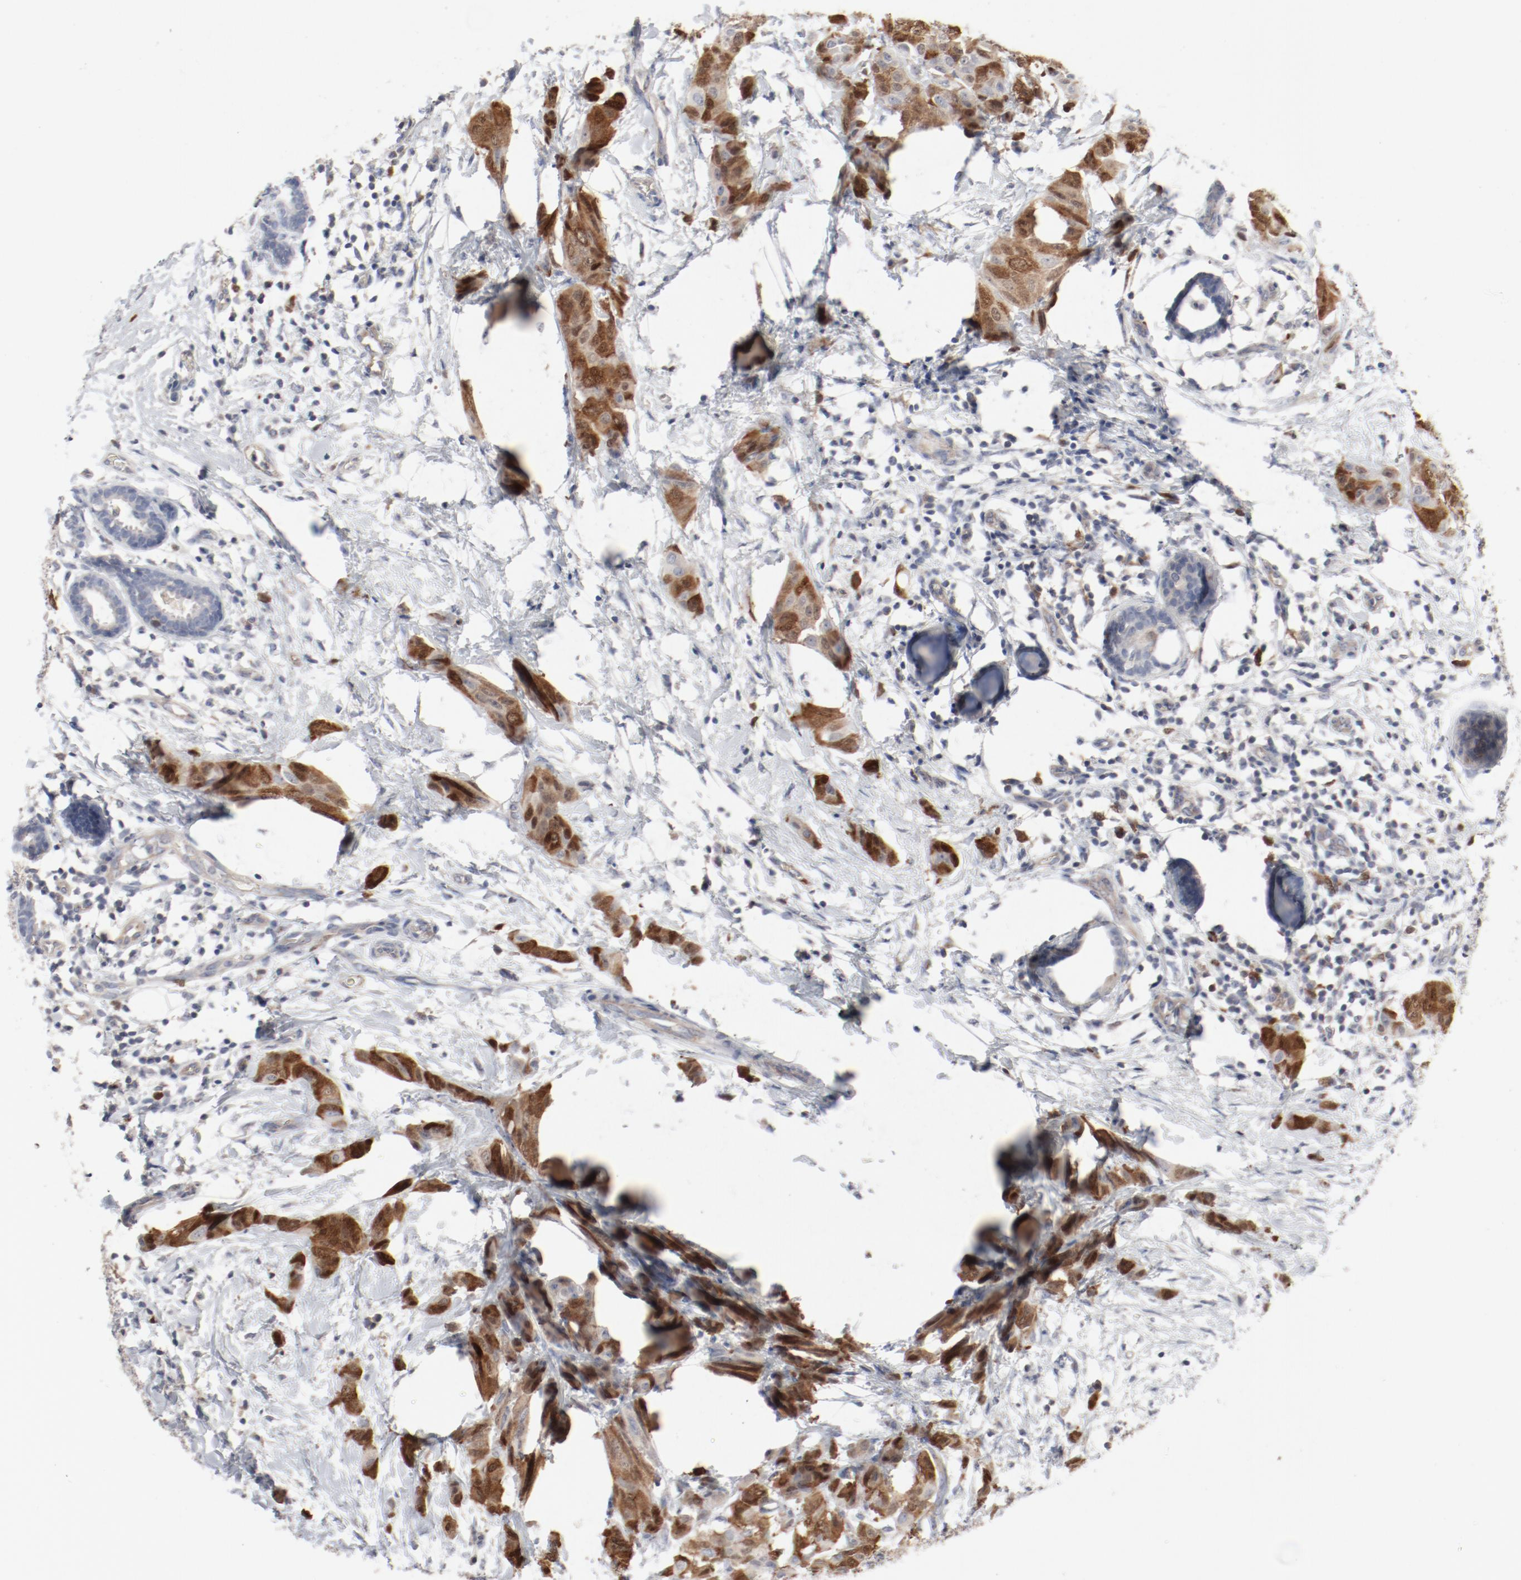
{"staining": {"intensity": "moderate", "quantity": "25%-75%", "location": "cytoplasmic/membranous,nuclear"}, "tissue": "breast cancer", "cell_type": "Tumor cells", "image_type": "cancer", "snomed": [{"axis": "morphology", "description": "Duct carcinoma"}, {"axis": "topography", "description": "Breast"}], "caption": "The image demonstrates immunohistochemical staining of breast cancer (intraductal carcinoma). There is moderate cytoplasmic/membranous and nuclear expression is seen in approximately 25%-75% of tumor cells.", "gene": "CDK1", "patient": {"sex": "female", "age": 40}}